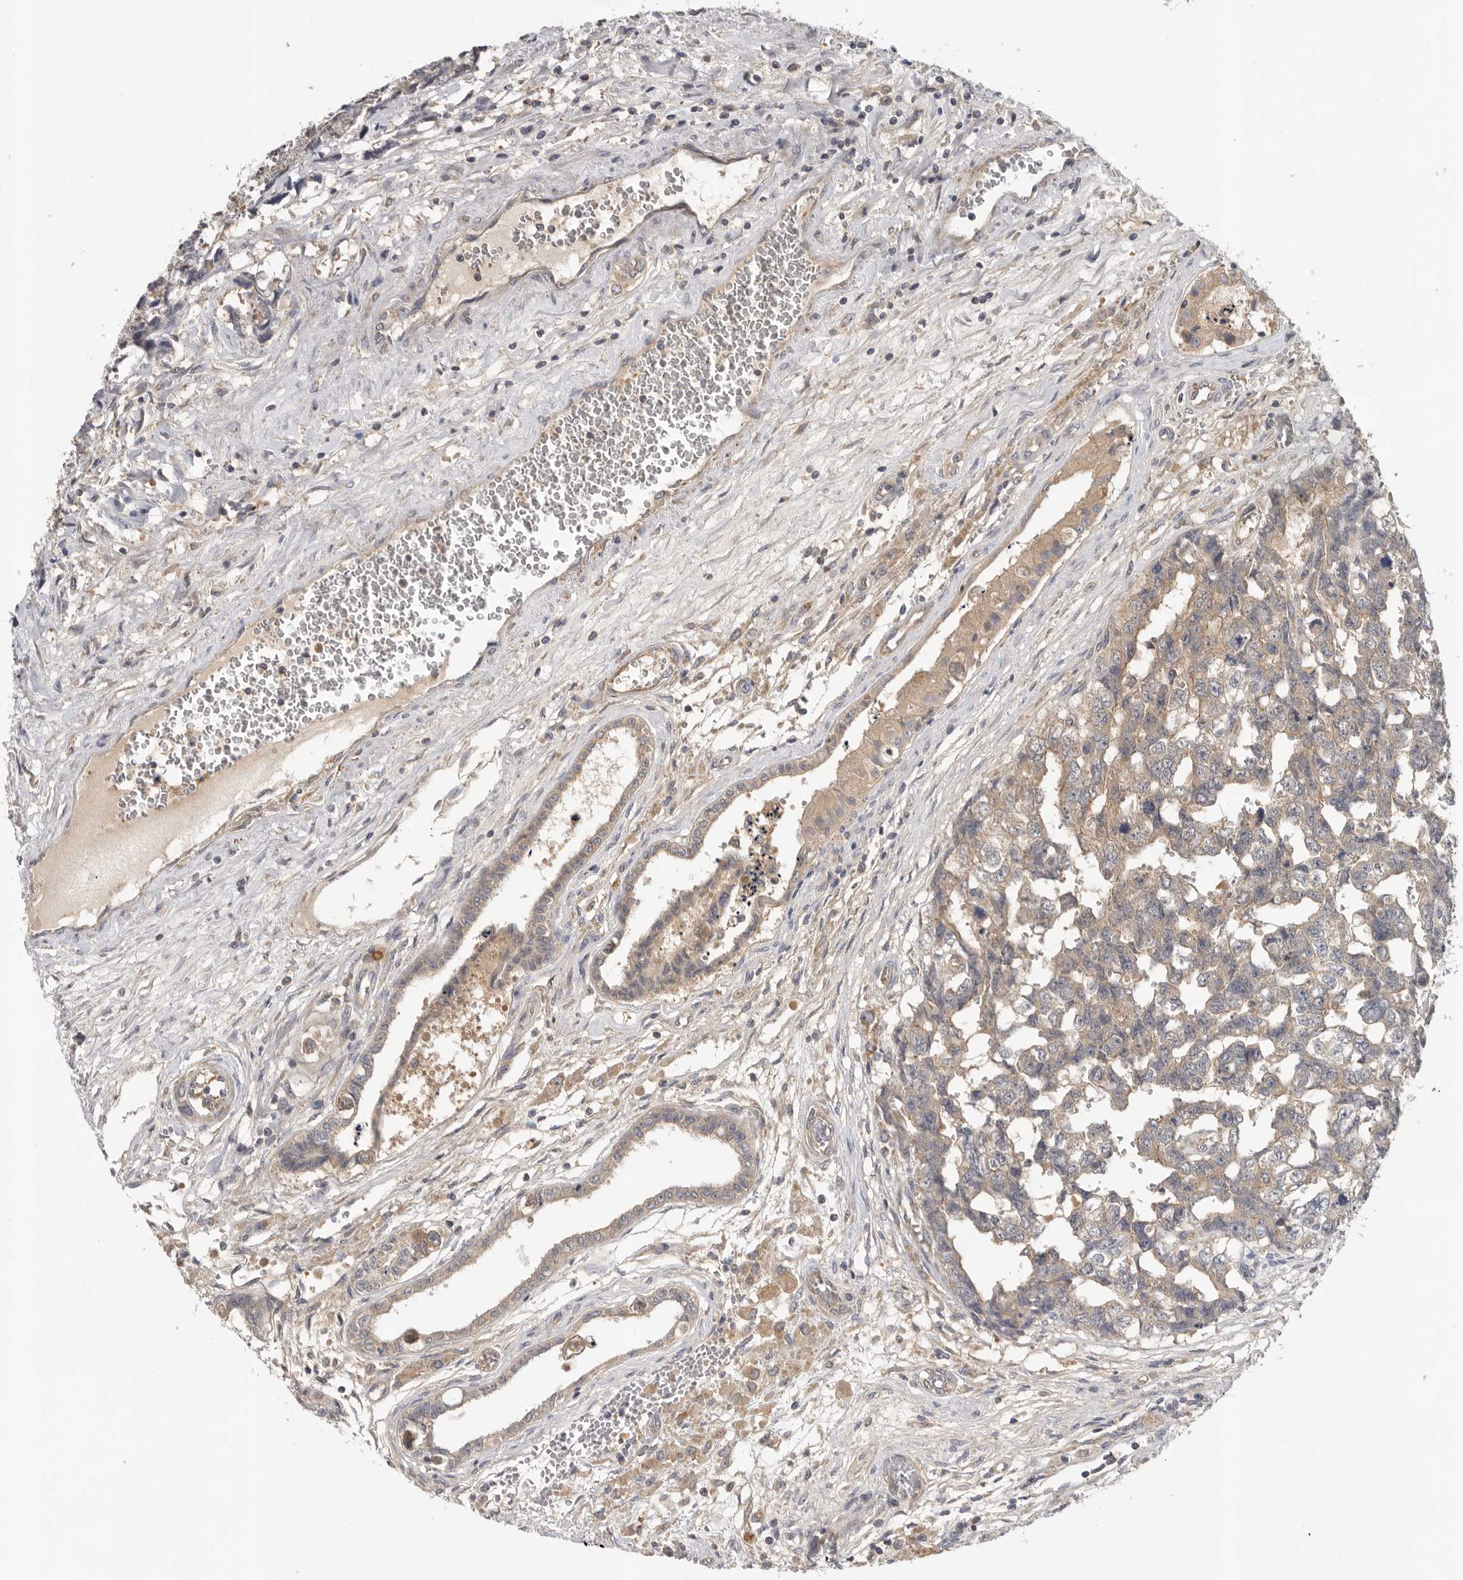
{"staining": {"intensity": "weak", "quantity": "25%-75%", "location": "cytoplasmic/membranous"}, "tissue": "testis cancer", "cell_type": "Tumor cells", "image_type": "cancer", "snomed": [{"axis": "morphology", "description": "Carcinoma, Embryonal, NOS"}, {"axis": "topography", "description": "Testis"}], "caption": "Protein expression analysis of human embryonal carcinoma (testis) reveals weak cytoplasmic/membranous staining in approximately 25%-75% of tumor cells.", "gene": "PPP1R42", "patient": {"sex": "male", "age": 31}}